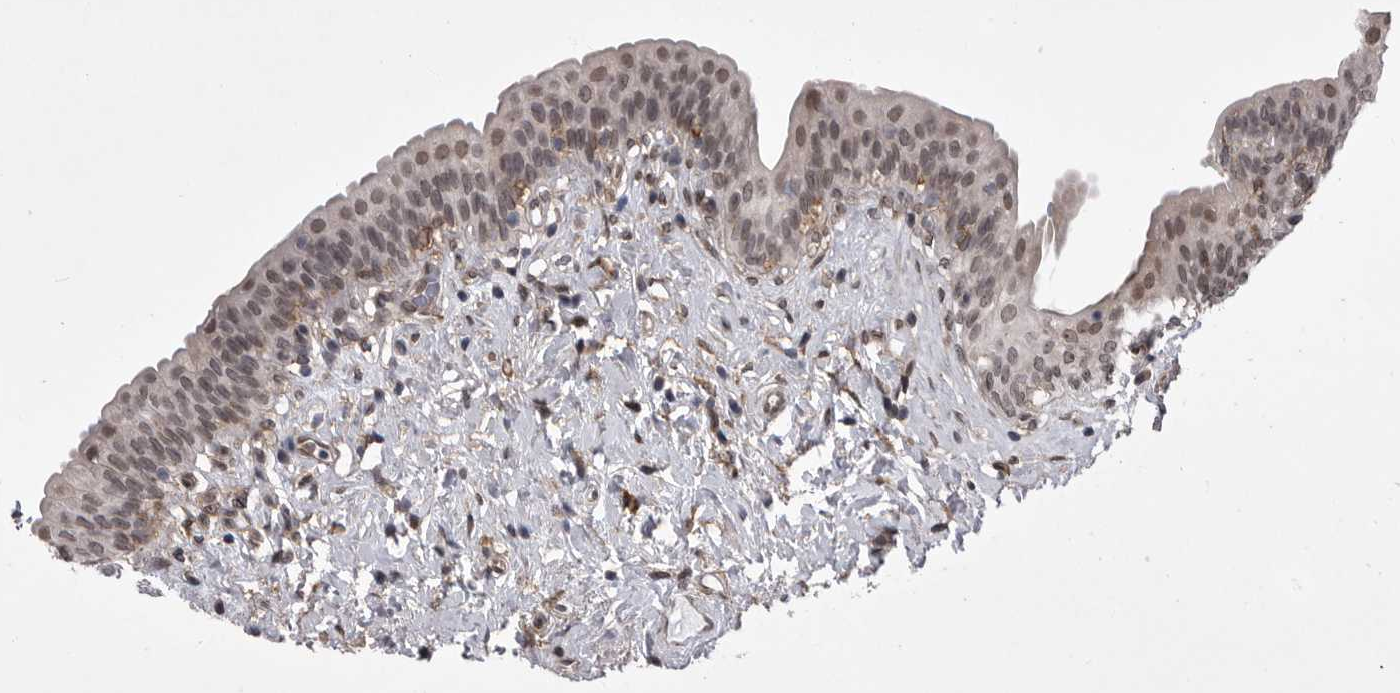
{"staining": {"intensity": "weak", "quantity": ">75%", "location": "cytoplasmic/membranous,nuclear"}, "tissue": "urinary bladder", "cell_type": "Urothelial cells", "image_type": "normal", "snomed": [{"axis": "morphology", "description": "Normal tissue, NOS"}, {"axis": "topography", "description": "Urinary bladder"}], "caption": "Urinary bladder stained with a brown dye demonstrates weak cytoplasmic/membranous,nuclear positive expression in approximately >75% of urothelial cells.", "gene": "ABL1", "patient": {"sex": "male", "age": 83}}